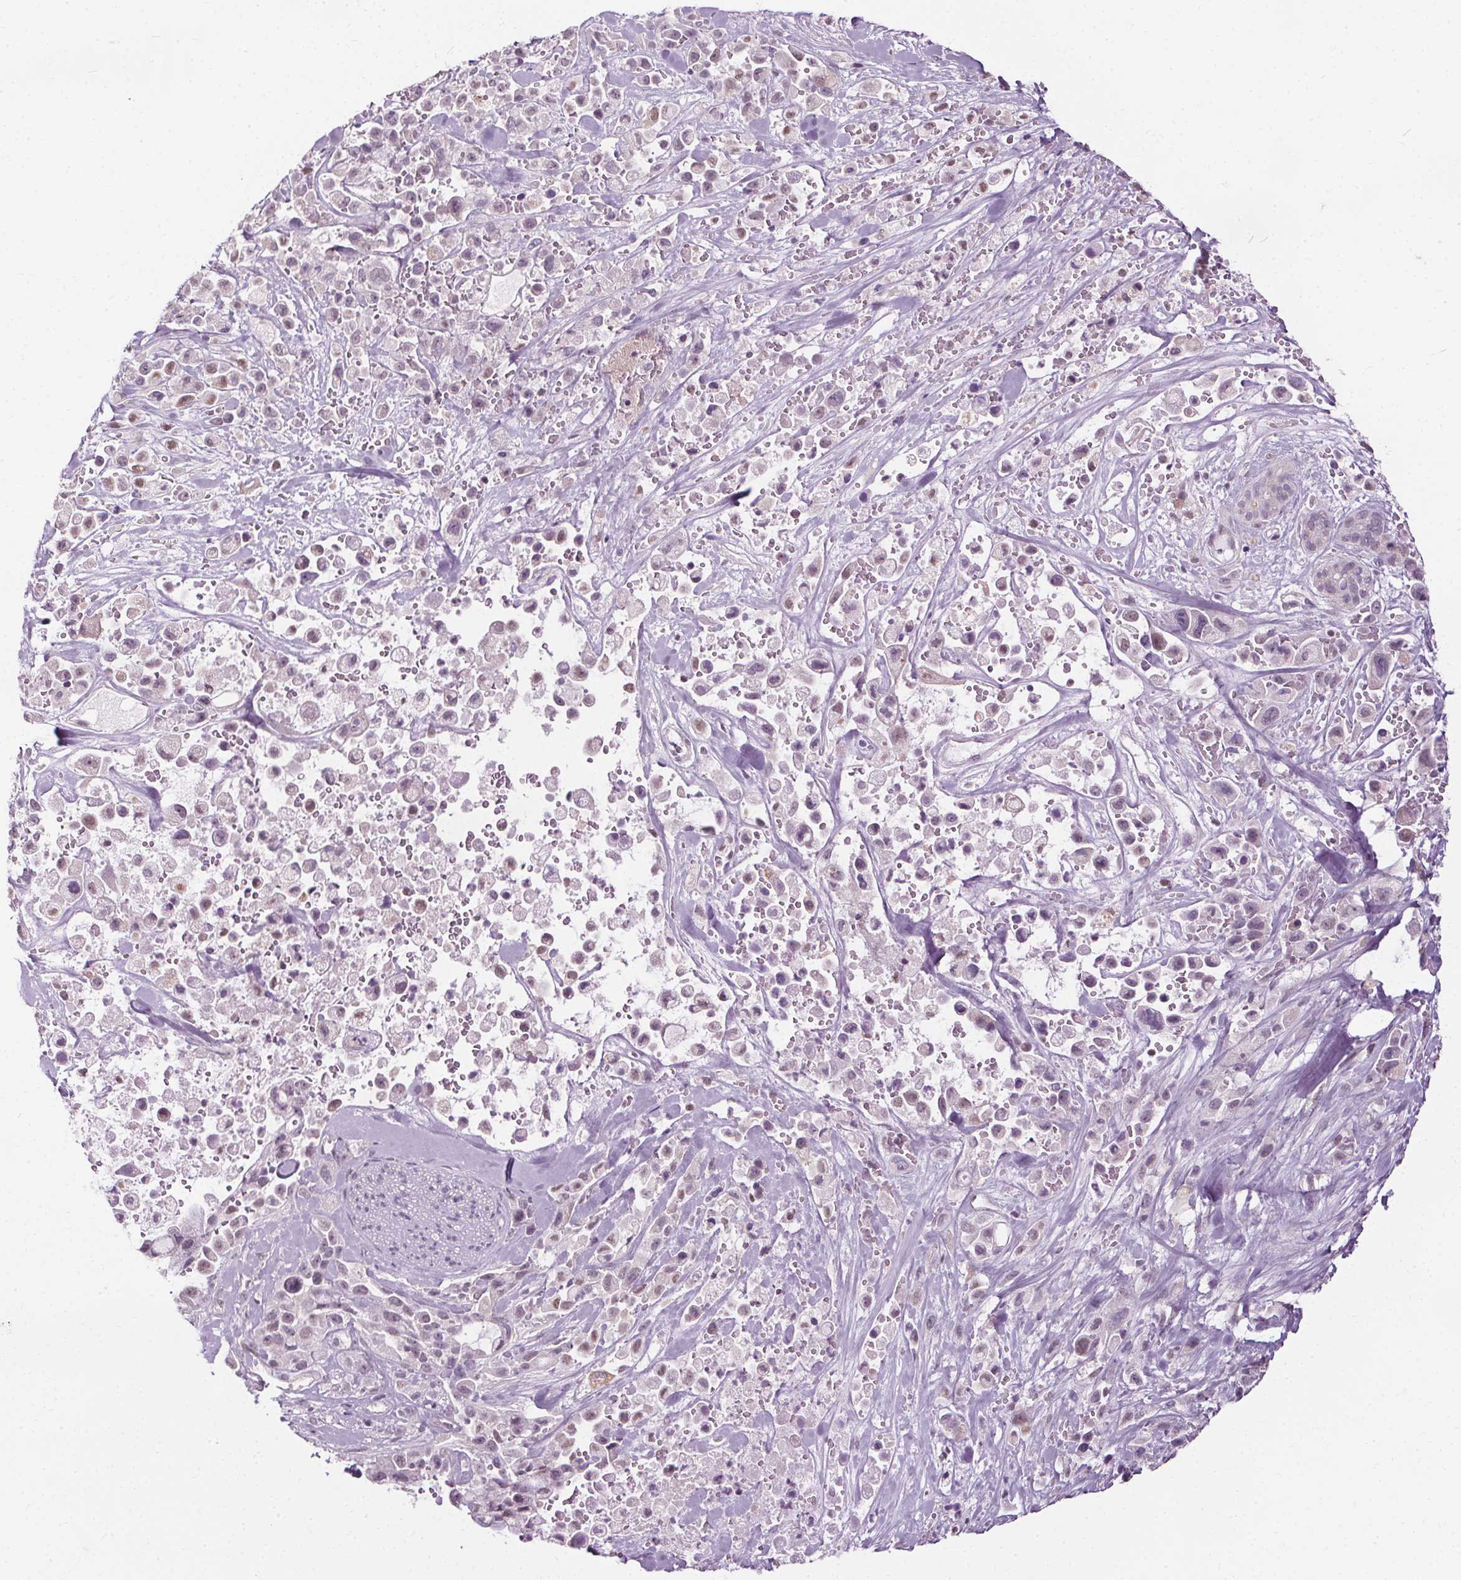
{"staining": {"intensity": "negative", "quantity": "none", "location": "none"}, "tissue": "pancreatic cancer", "cell_type": "Tumor cells", "image_type": "cancer", "snomed": [{"axis": "morphology", "description": "Adenocarcinoma, NOS"}, {"axis": "topography", "description": "Pancreas"}], "caption": "Immunohistochemistry of human pancreatic cancer exhibits no positivity in tumor cells. (DAB (3,3'-diaminobenzidine) IHC with hematoxylin counter stain).", "gene": "CEBPA", "patient": {"sex": "male", "age": 44}}